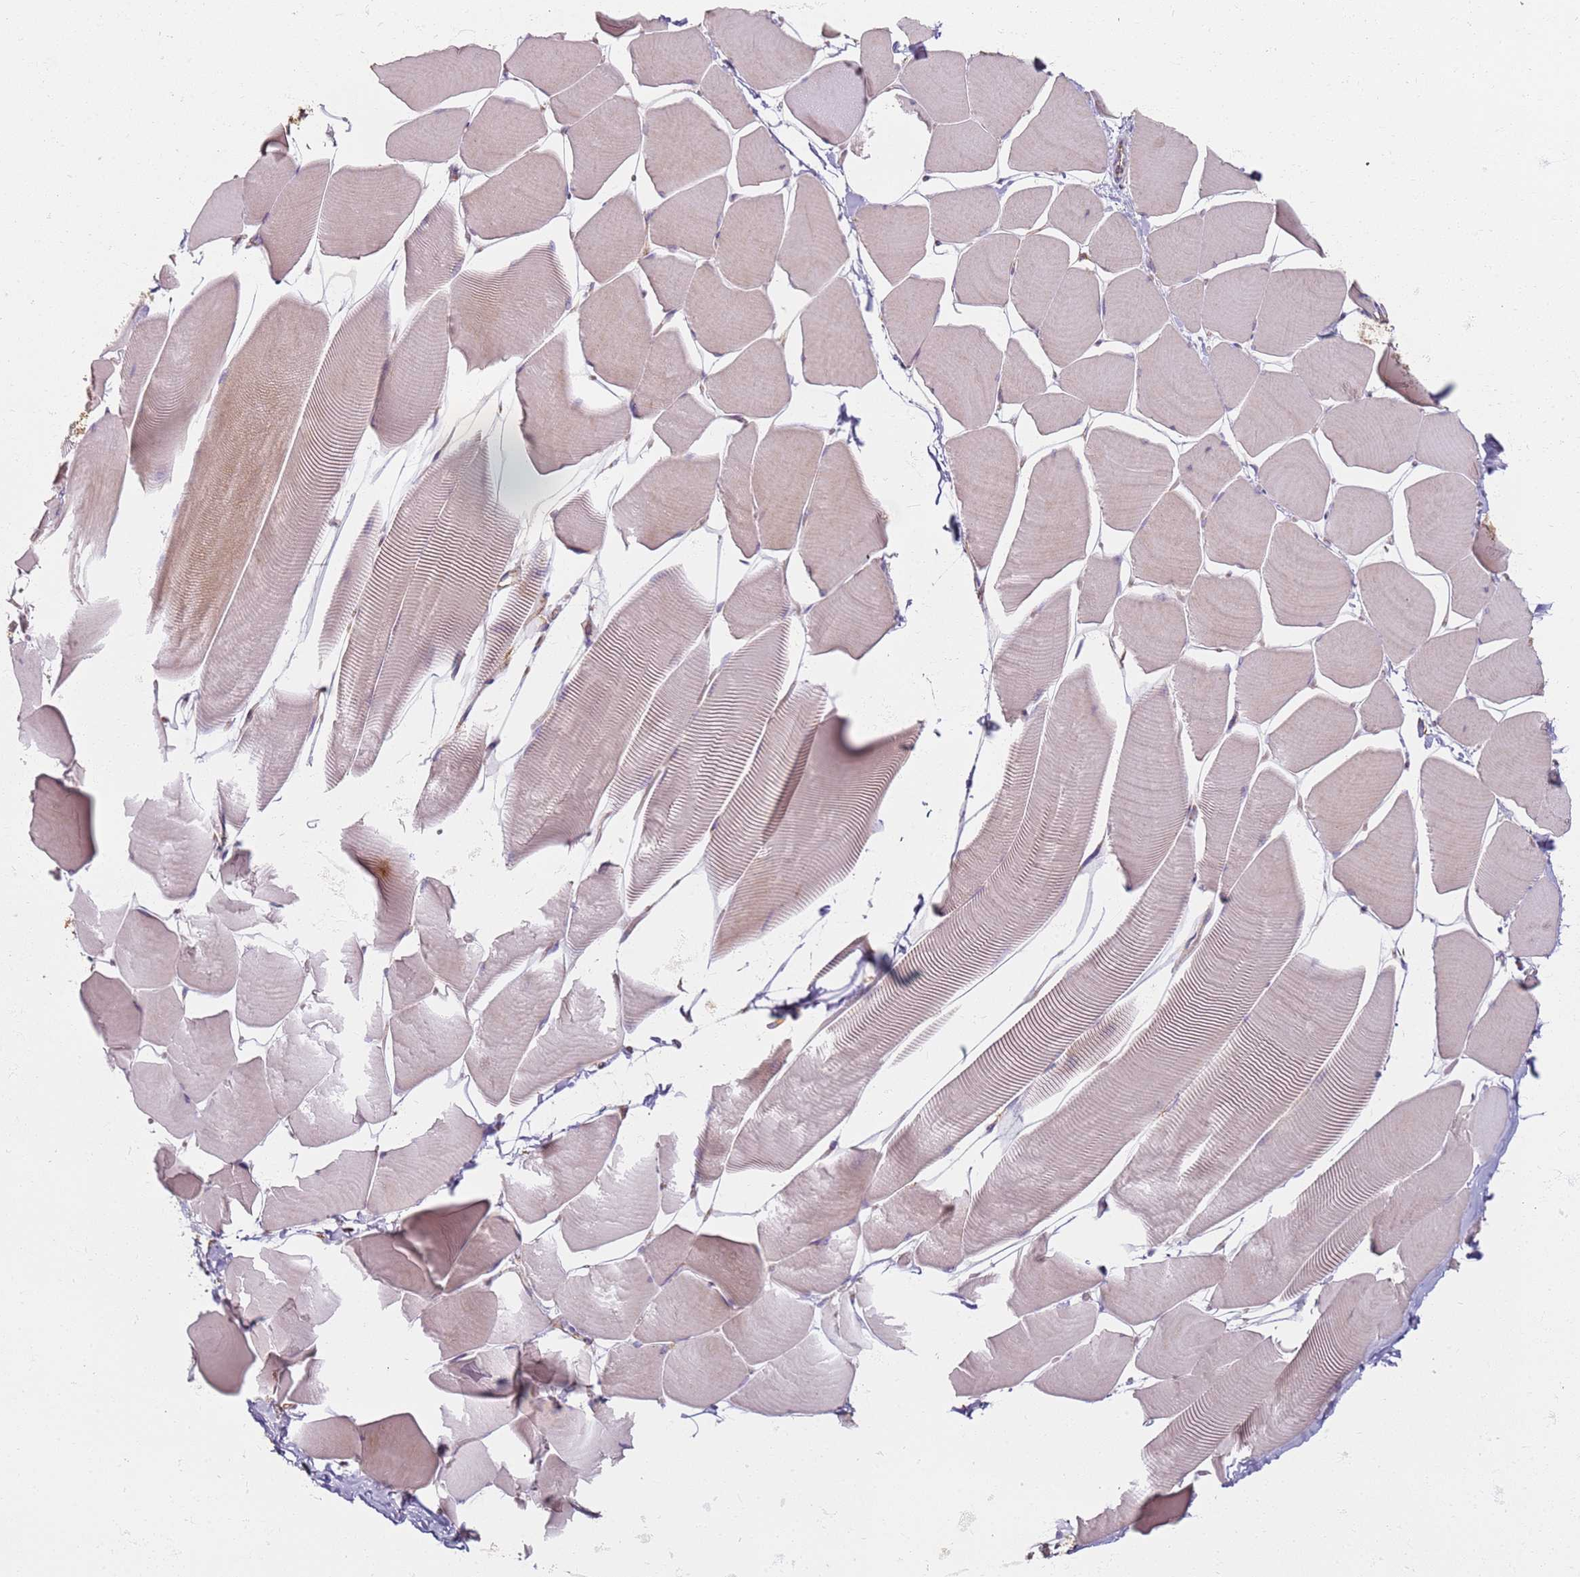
{"staining": {"intensity": "moderate", "quantity": "<25%", "location": "cytoplasmic/membranous"}, "tissue": "skeletal muscle", "cell_type": "Myocytes", "image_type": "normal", "snomed": [{"axis": "morphology", "description": "Normal tissue, NOS"}, {"axis": "topography", "description": "Skeletal muscle"}], "caption": "An immunohistochemistry photomicrograph of benign tissue is shown. Protein staining in brown highlights moderate cytoplasmic/membranous positivity in skeletal muscle within myocytes.", "gene": "PROKR2", "patient": {"sex": "male", "age": 25}}